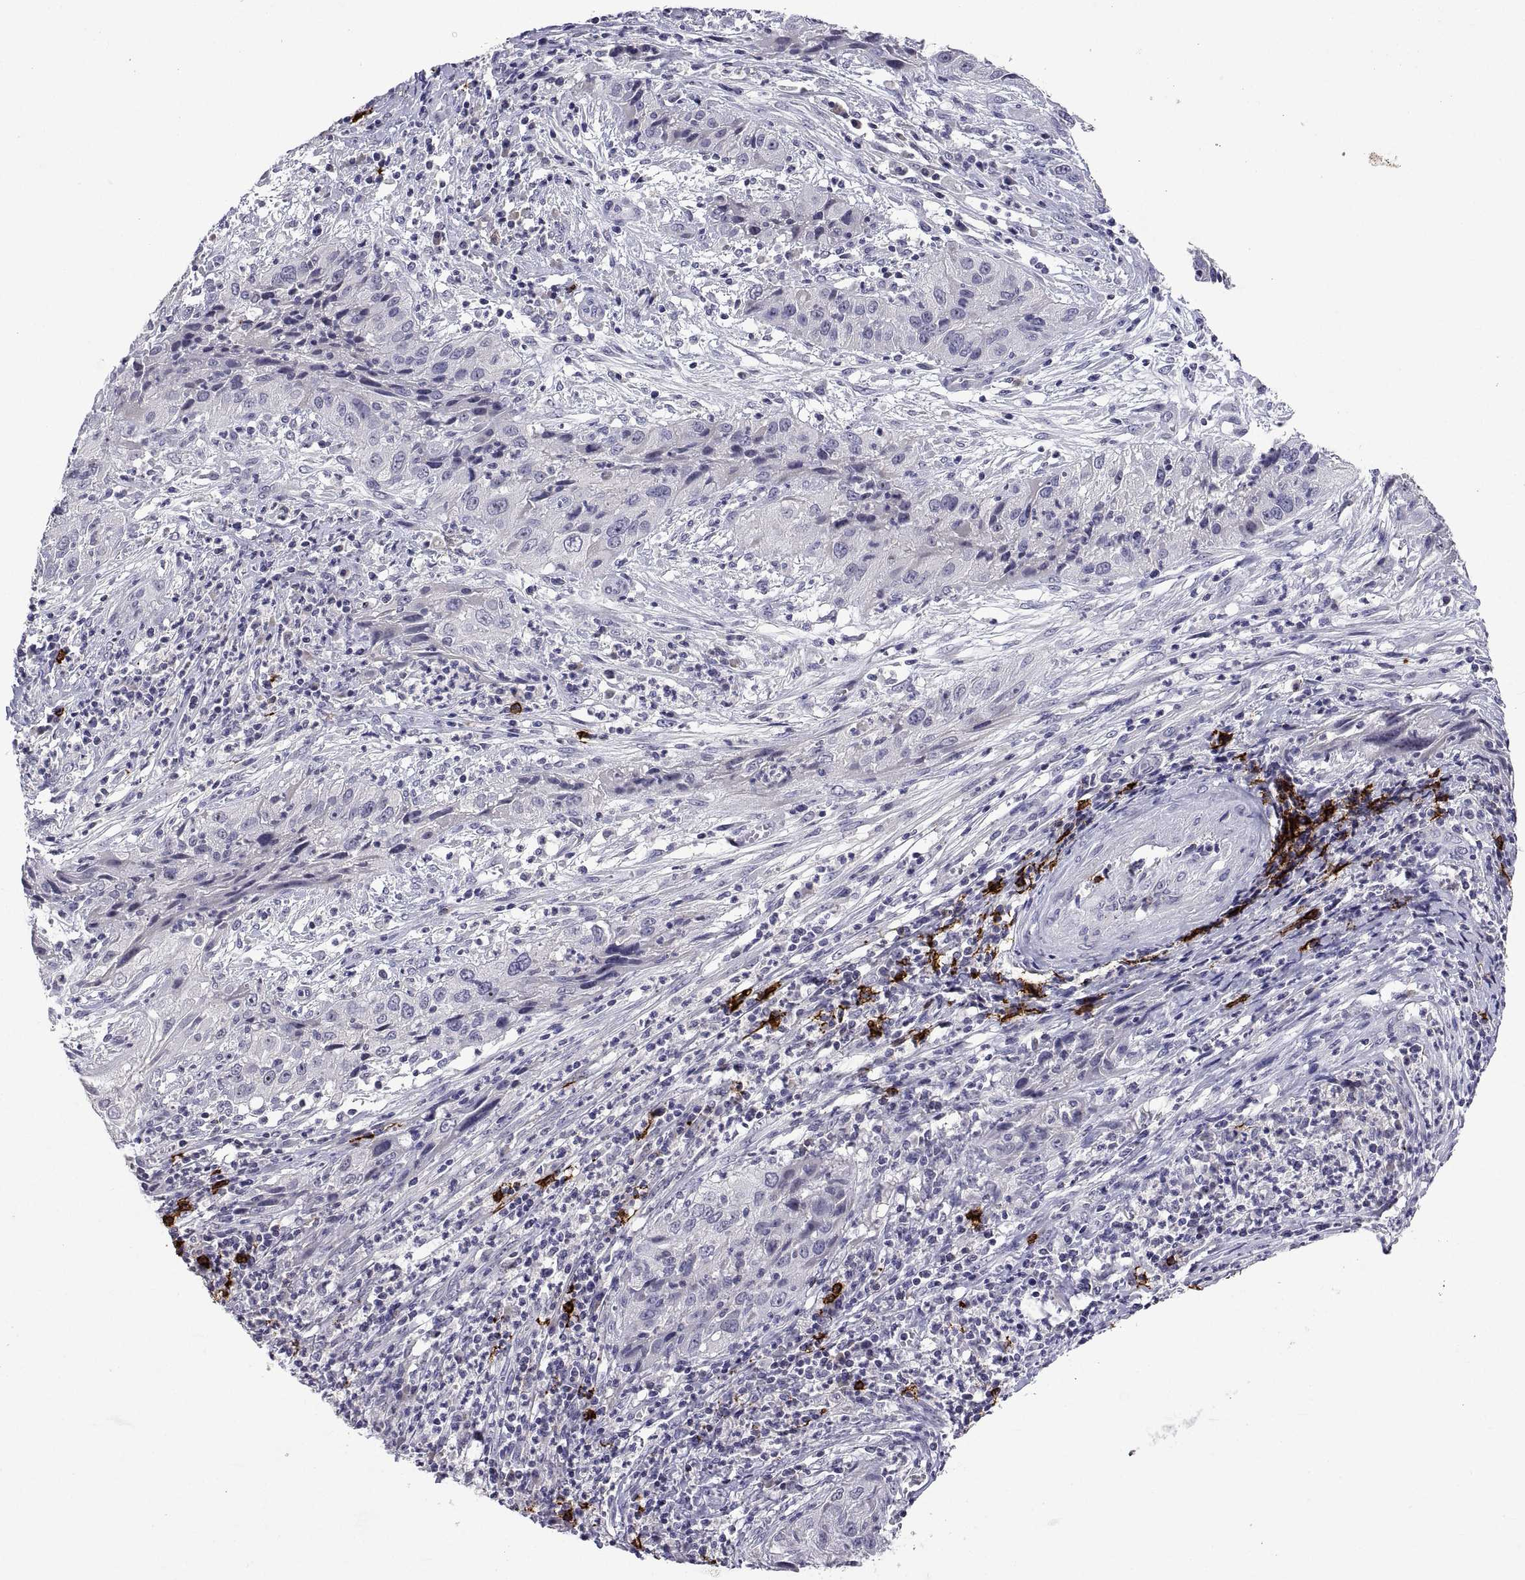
{"staining": {"intensity": "negative", "quantity": "none", "location": "none"}, "tissue": "cervical cancer", "cell_type": "Tumor cells", "image_type": "cancer", "snomed": [{"axis": "morphology", "description": "Squamous cell carcinoma, NOS"}, {"axis": "topography", "description": "Cervix"}], "caption": "Image shows no significant protein staining in tumor cells of cervical cancer.", "gene": "MS4A1", "patient": {"sex": "female", "age": 32}}